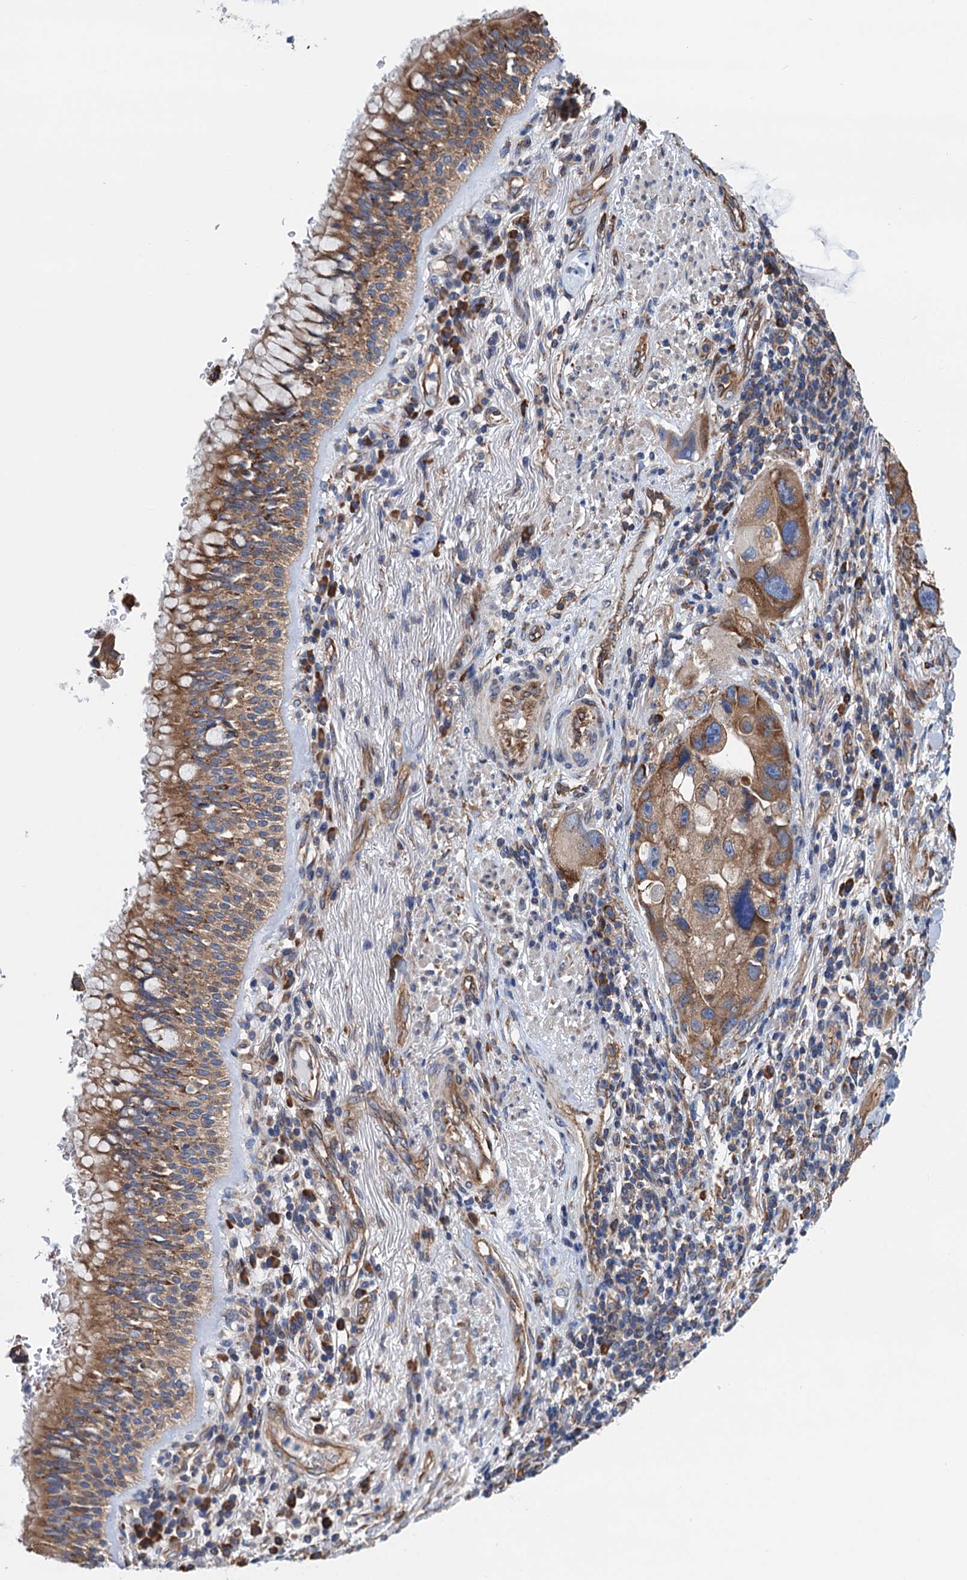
{"staining": {"intensity": "moderate", "quantity": ">75%", "location": "cytoplasmic/membranous"}, "tissue": "lung cancer", "cell_type": "Tumor cells", "image_type": "cancer", "snomed": [{"axis": "morphology", "description": "Adenocarcinoma, NOS"}, {"axis": "topography", "description": "Lung"}], "caption": "Lung cancer was stained to show a protein in brown. There is medium levels of moderate cytoplasmic/membranous expression in about >75% of tumor cells.", "gene": "SLC12A7", "patient": {"sex": "female", "age": 54}}